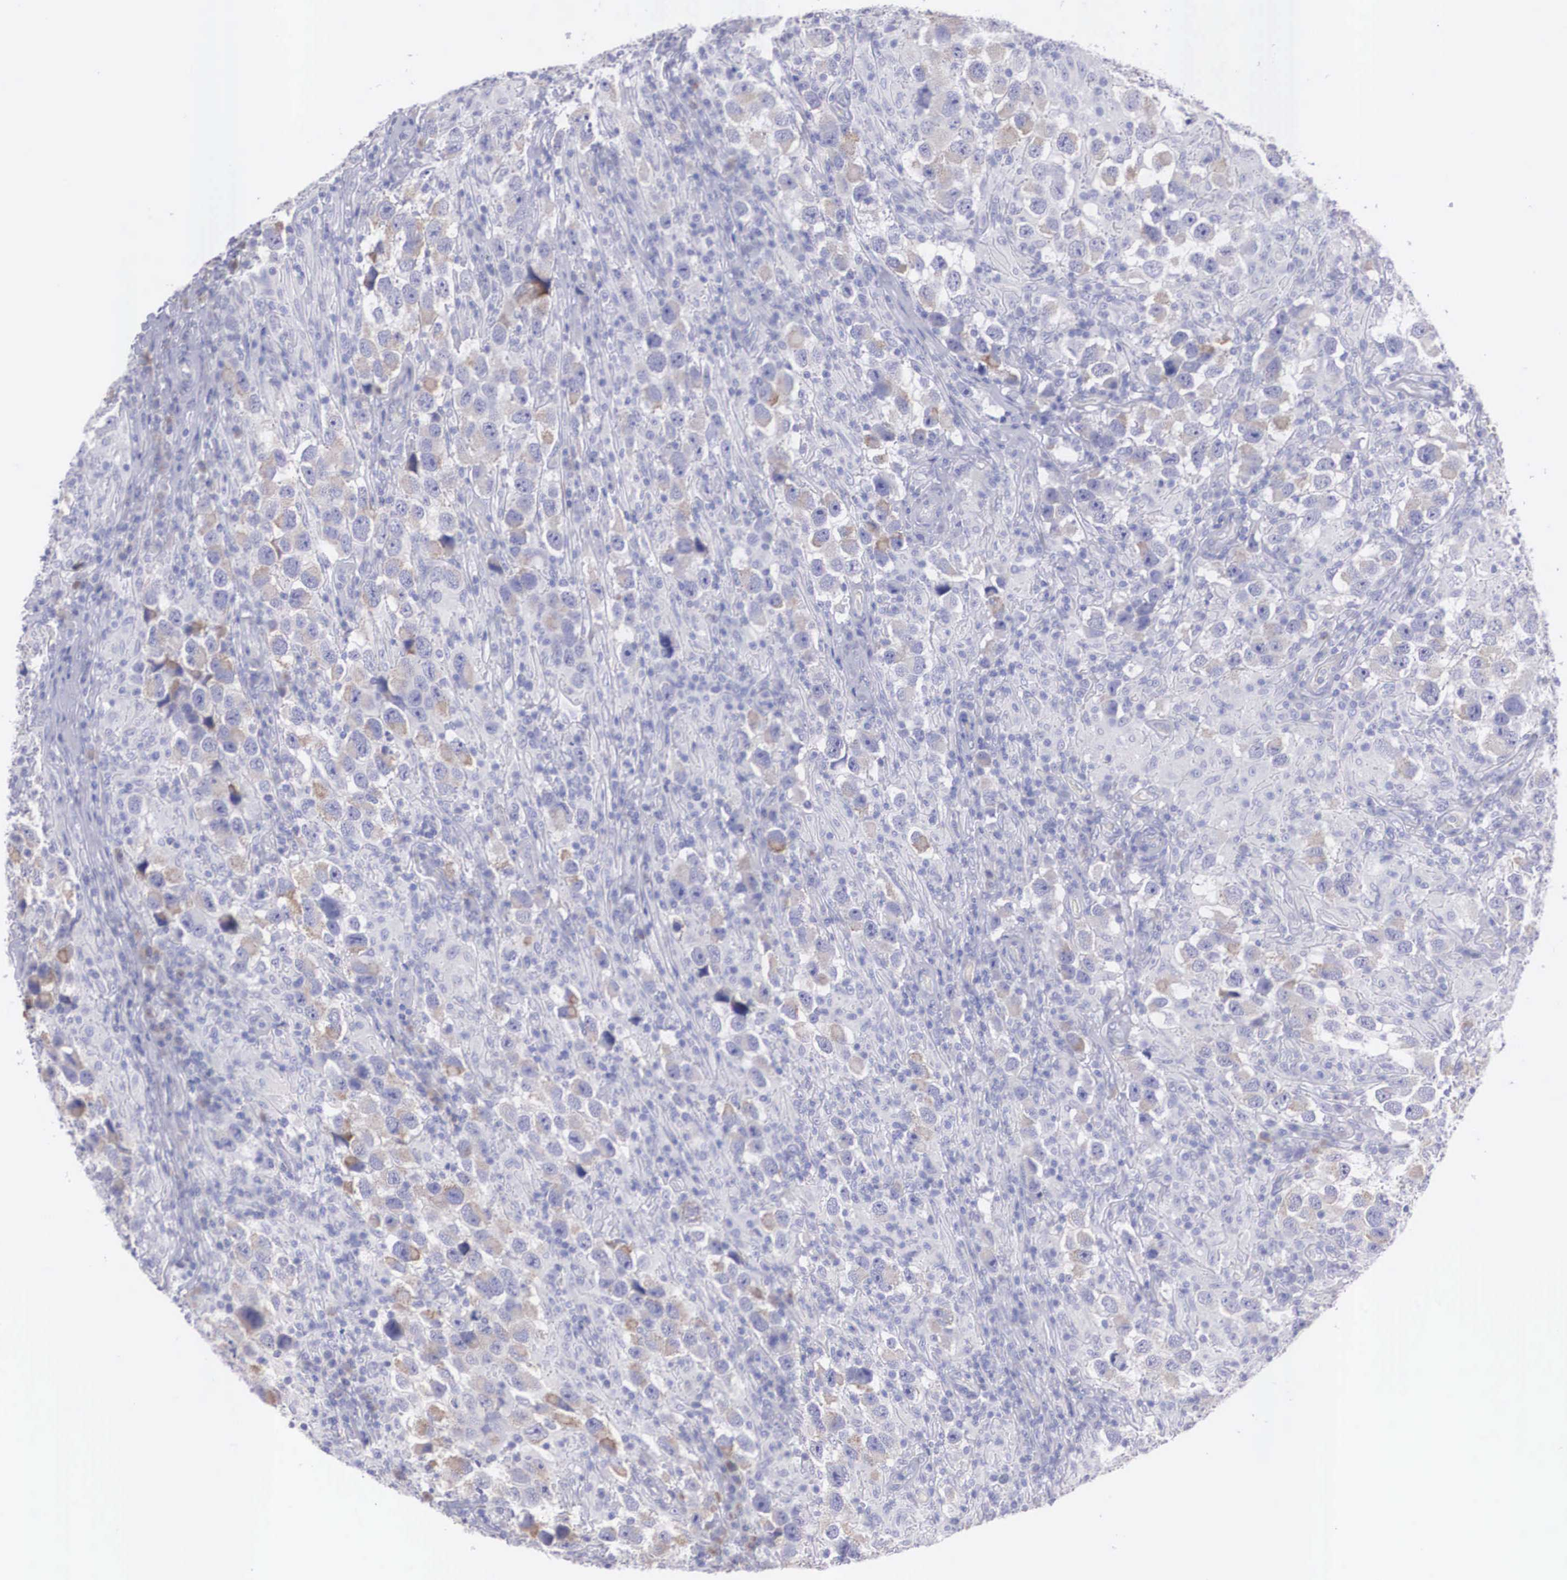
{"staining": {"intensity": "moderate", "quantity": "<25%", "location": "cytoplasmic/membranous"}, "tissue": "testis cancer", "cell_type": "Tumor cells", "image_type": "cancer", "snomed": [{"axis": "morphology", "description": "Carcinoma, Embryonal, NOS"}, {"axis": "topography", "description": "Testis"}], "caption": "The image displays immunohistochemical staining of testis embryonal carcinoma. There is moderate cytoplasmic/membranous expression is appreciated in about <25% of tumor cells. (Stains: DAB in brown, nuclei in blue, Microscopy: brightfield microscopy at high magnification).", "gene": "REPS2", "patient": {"sex": "male", "age": 21}}